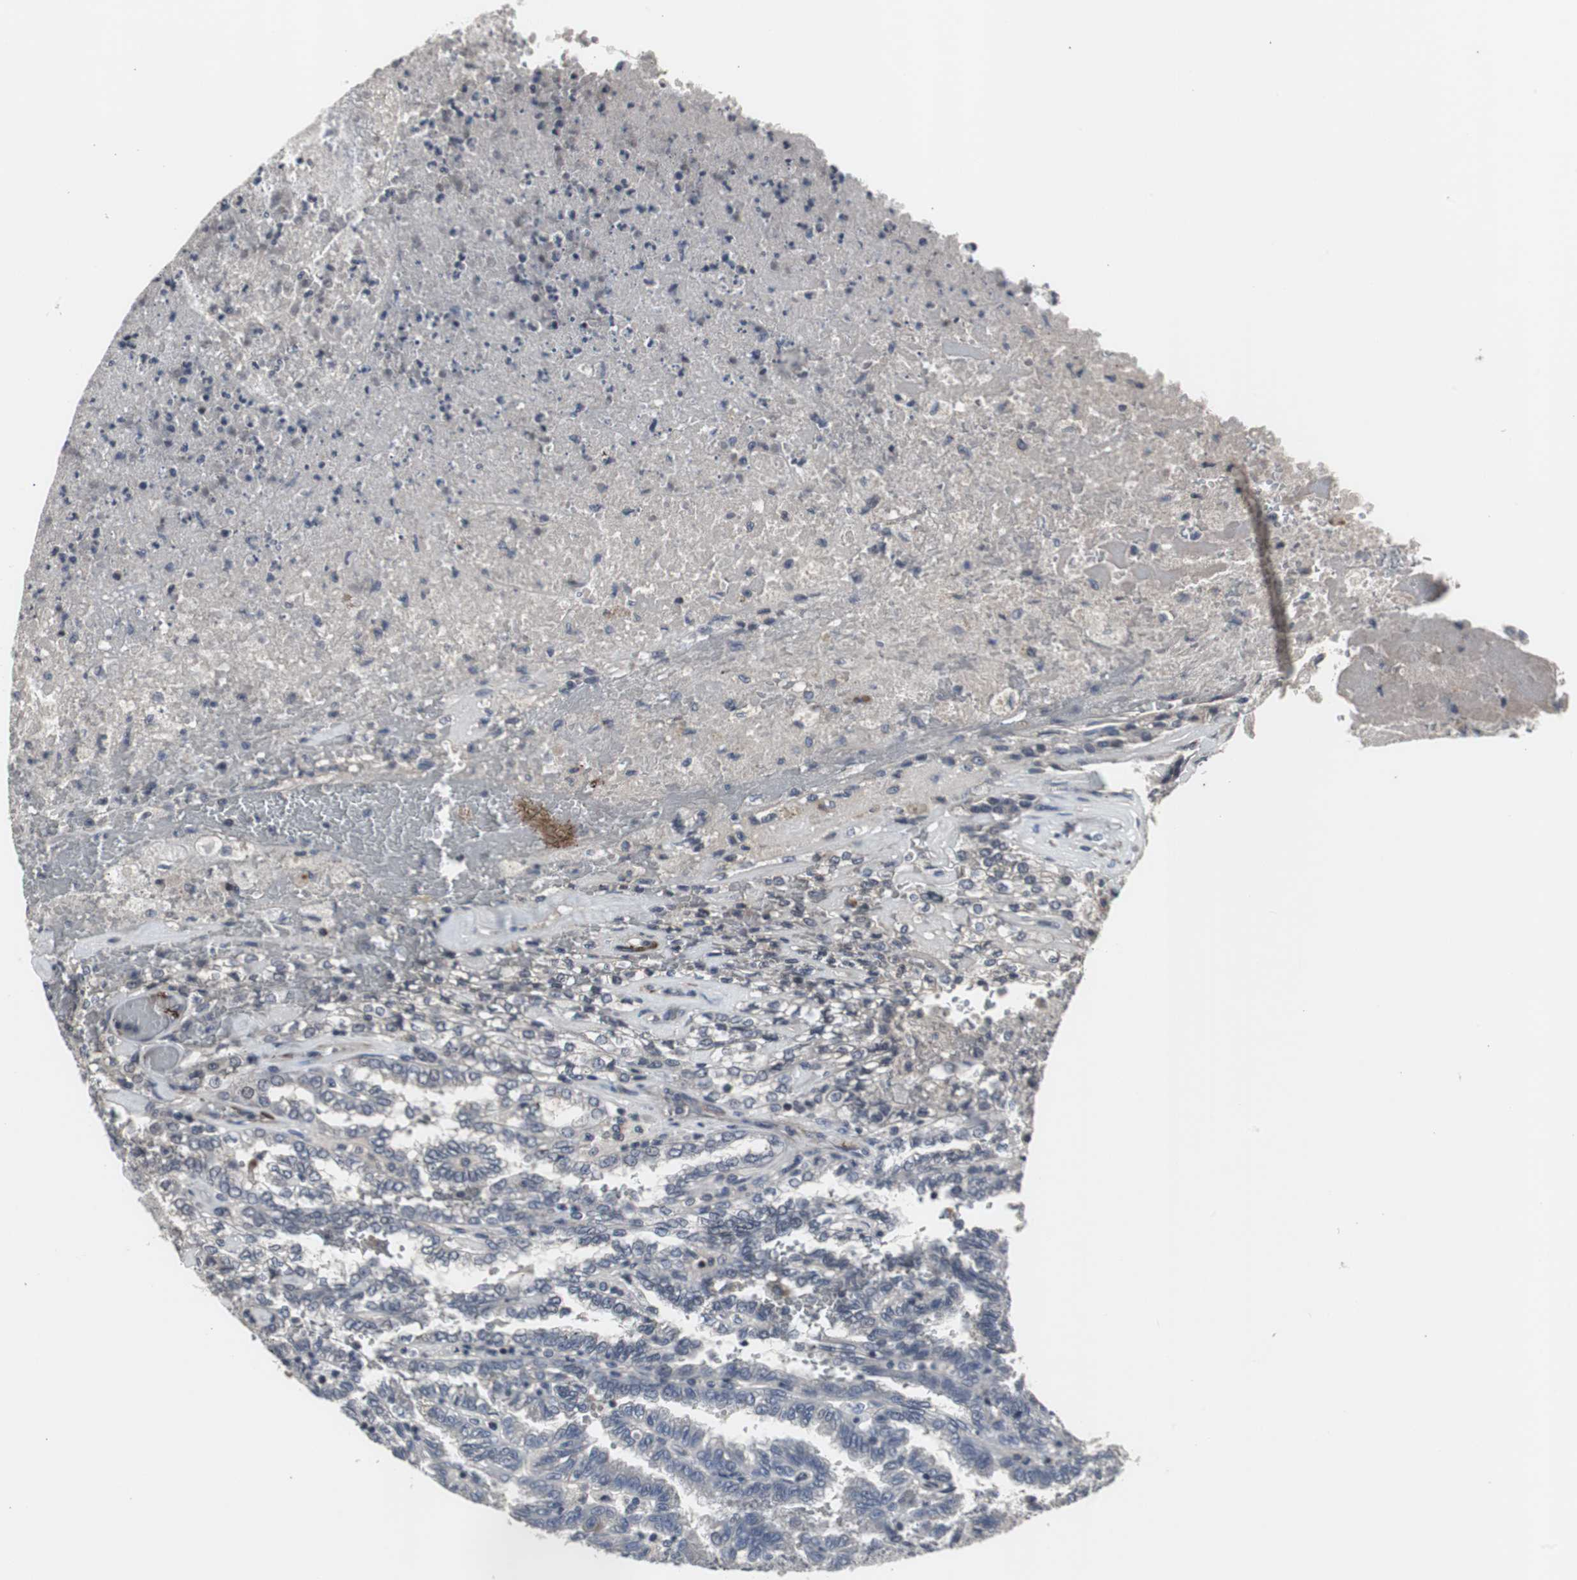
{"staining": {"intensity": "negative", "quantity": "none", "location": "none"}, "tissue": "renal cancer", "cell_type": "Tumor cells", "image_type": "cancer", "snomed": [{"axis": "morphology", "description": "Inflammation, NOS"}, {"axis": "morphology", "description": "Adenocarcinoma, NOS"}, {"axis": "topography", "description": "Kidney"}], "caption": "Renal cancer stained for a protein using immunohistochemistry (IHC) exhibits no expression tumor cells.", "gene": "CRADD", "patient": {"sex": "male", "age": 68}}